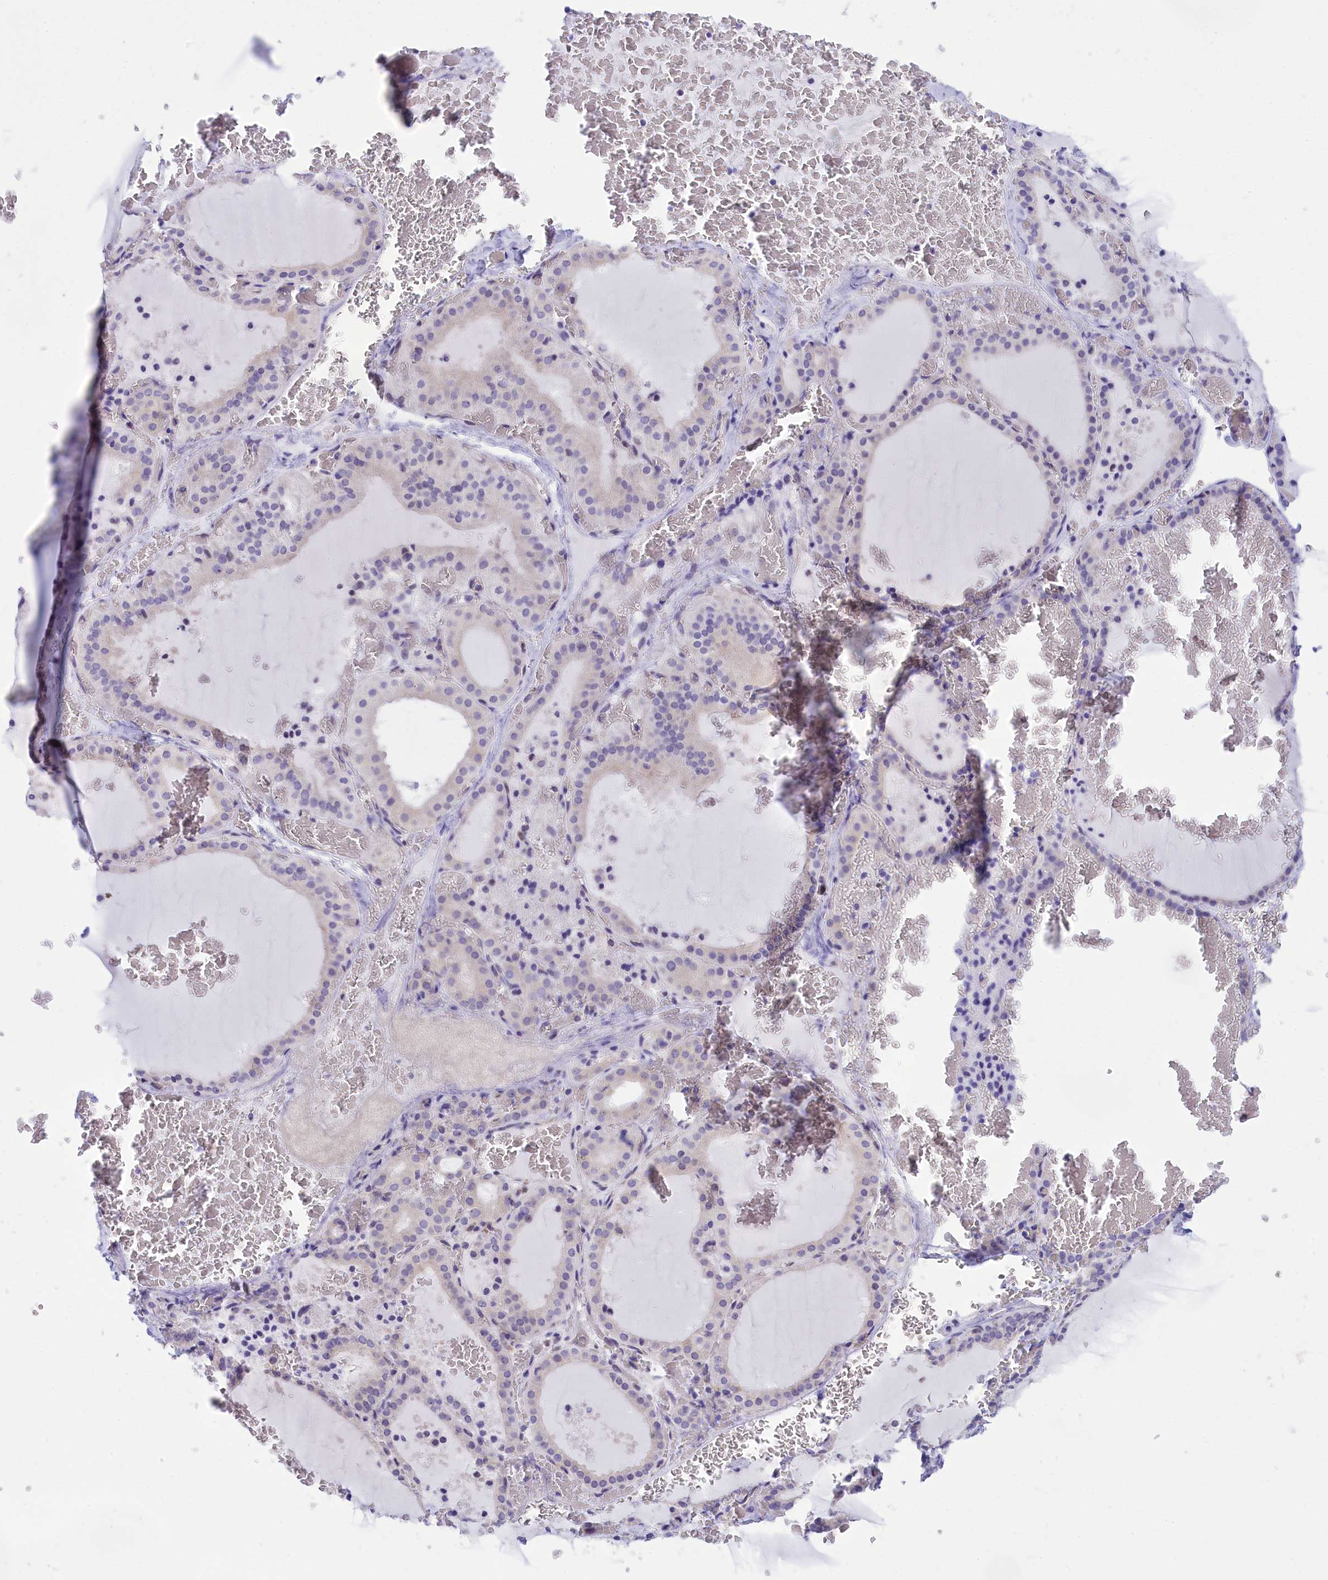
{"staining": {"intensity": "negative", "quantity": "none", "location": "none"}, "tissue": "thyroid gland", "cell_type": "Glandular cells", "image_type": "normal", "snomed": [{"axis": "morphology", "description": "Normal tissue, NOS"}, {"axis": "topography", "description": "Thyroid gland"}], "caption": "Glandular cells show no significant expression in unremarkable thyroid gland. (Brightfield microscopy of DAB (3,3'-diaminobenzidine) IHC at high magnification).", "gene": "DCAF16", "patient": {"sex": "female", "age": 39}}